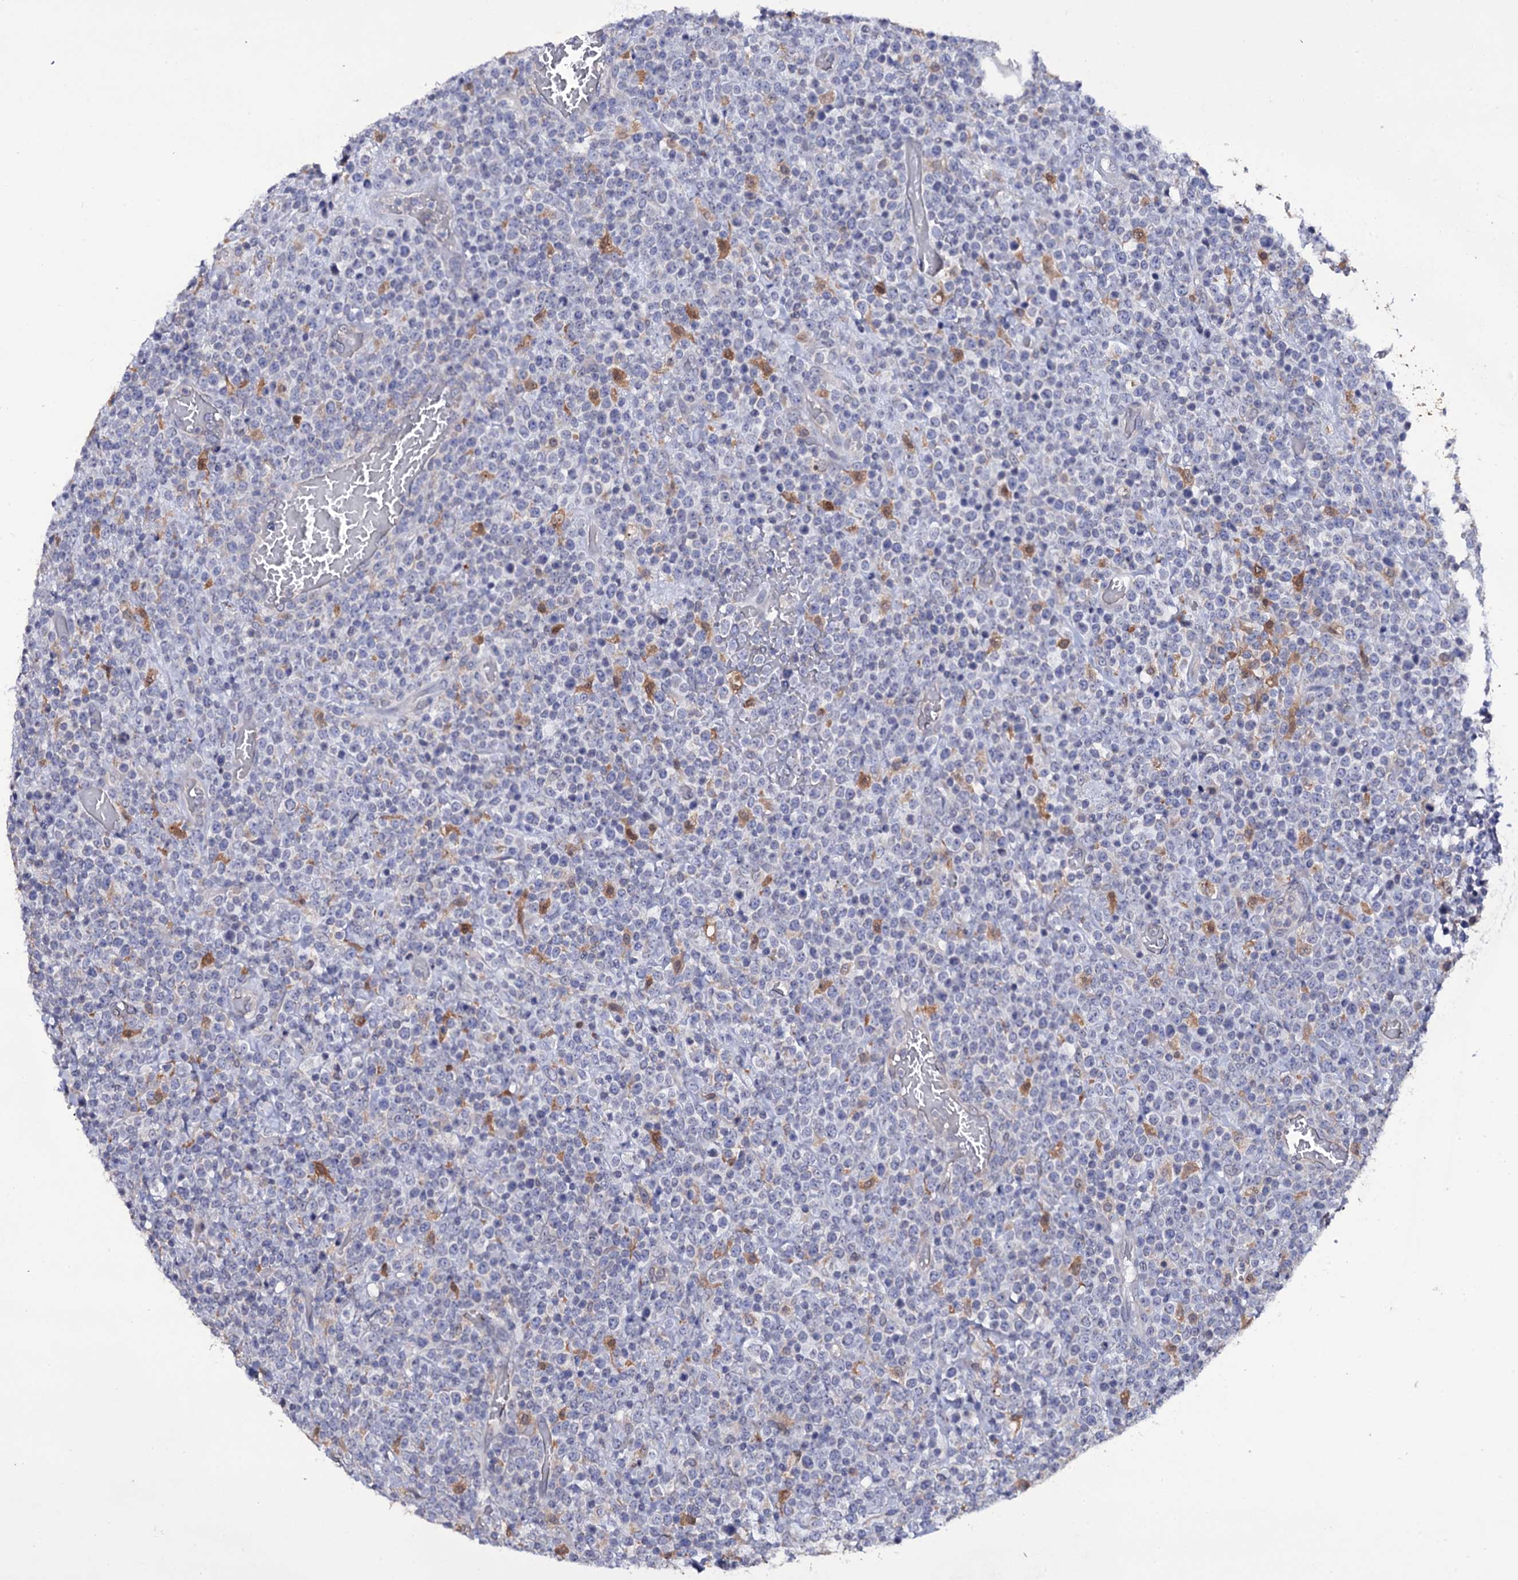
{"staining": {"intensity": "negative", "quantity": "none", "location": "none"}, "tissue": "lymphoma", "cell_type": "Tumor cells", "image_type": "cancer", "snomed": [{"axis": "morphology", "description": "Malignant lymphoma, non-Hodgkin's type, High grade"}, {"axis": "topography", "description": "Colon"}], "caption": "Image shows no protein positivity in tumor cells of lymphoma tissue.", "gene": "CRYL1", "patient": {"sex": "female", "age": 53}}